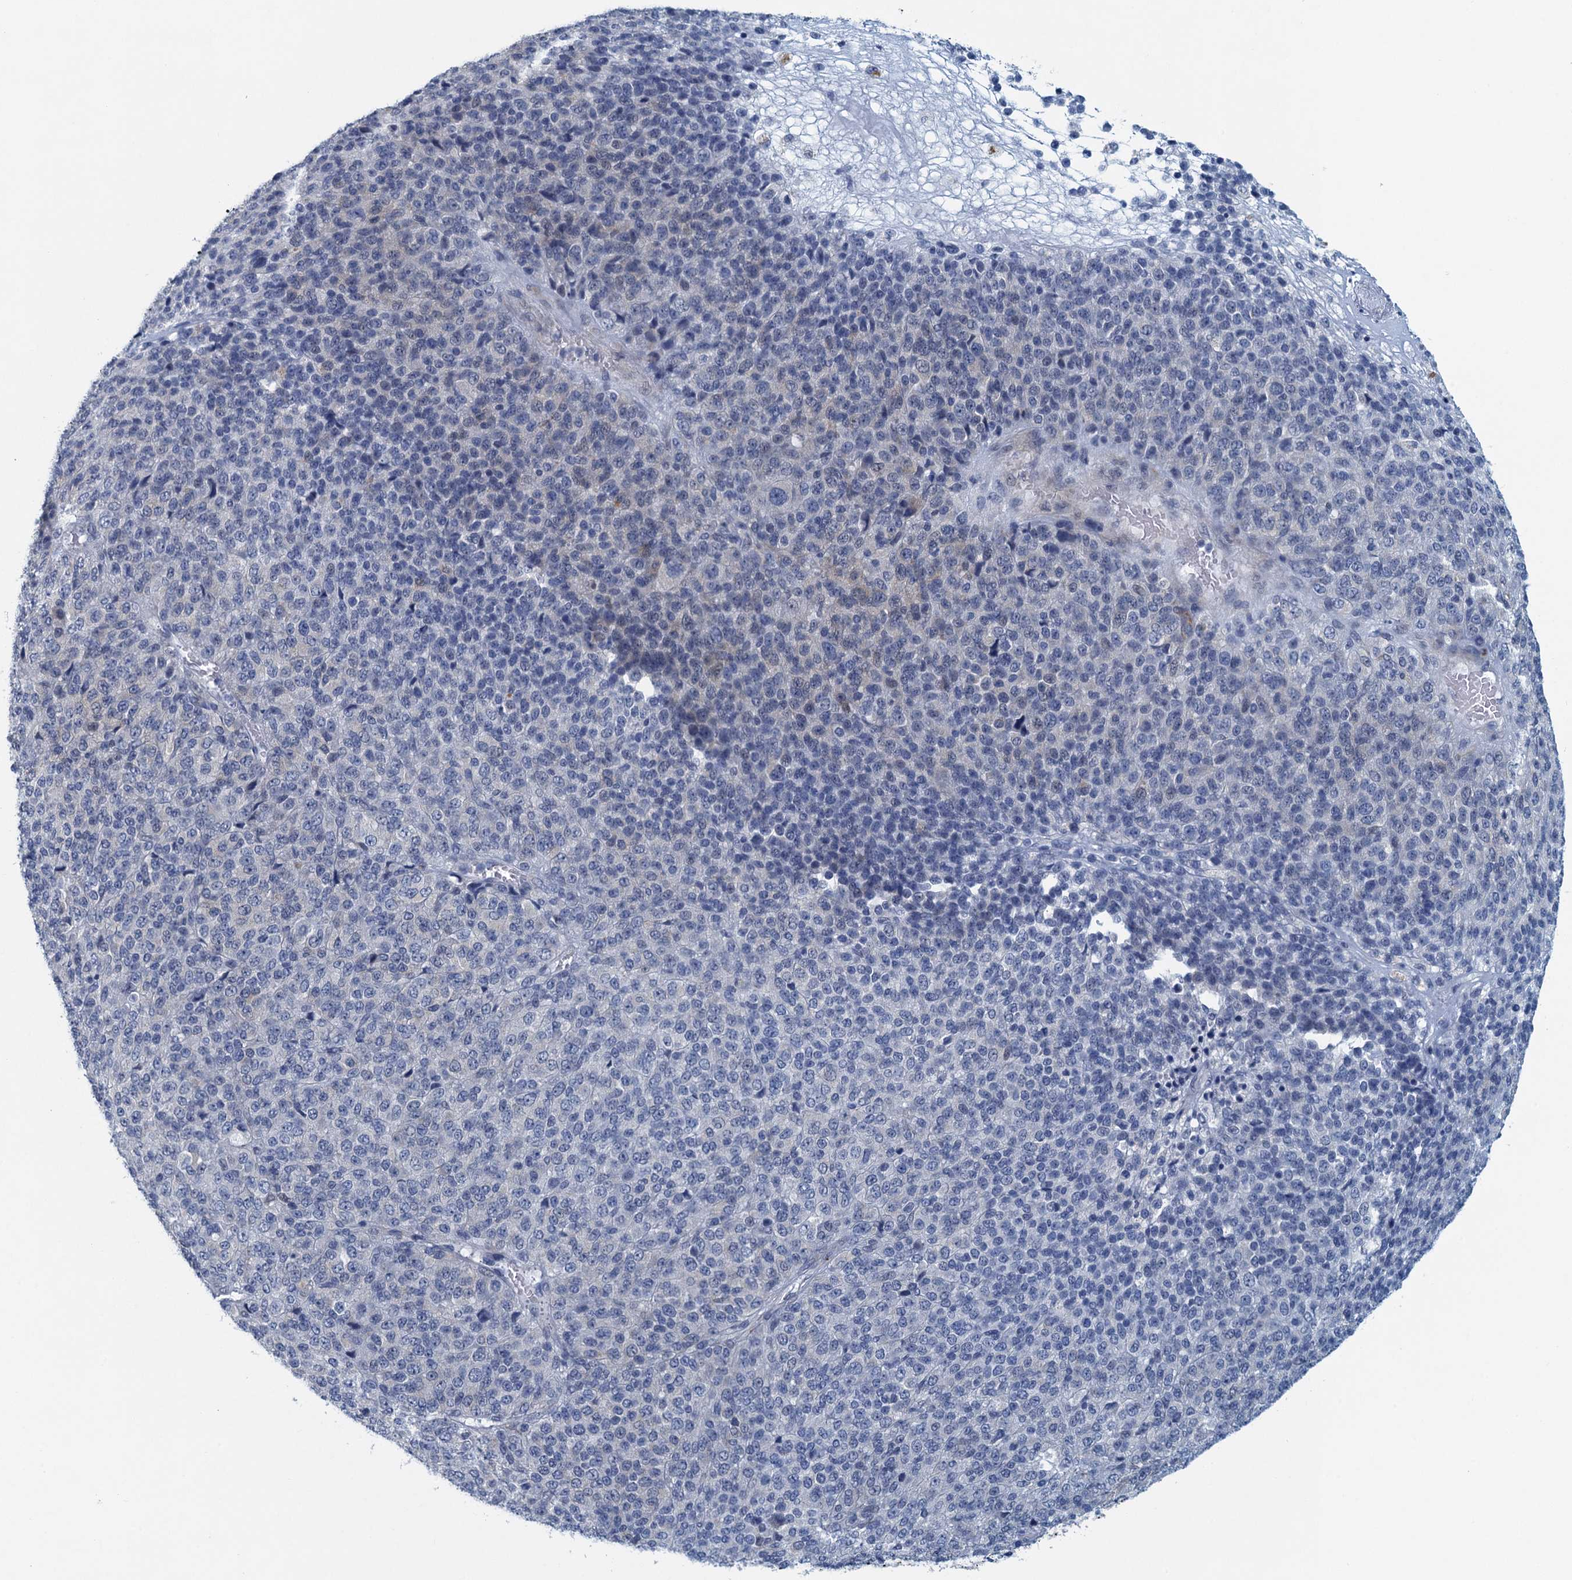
{"staining": {"intensity": "negative", "quantity": "none", "location": "none"}, "tissue": "melanoma", "cell_type": "Tumor cells", "image_type": "cancer", "snomed": [{"axis": "morphology", "description": "Malignant melanoma, Metastatic site"}, {"axis": "topography", "description": "Brain"}], "caption": "Immunohistochemistry (IHC) histopathology image of neoplastic tissue: malignant melanoma (metastatic site) stained with DAB demonstrates no significant protein expression in tumor cells. (Stains: DAB (3,3'-diaminobenzidine) immunohistochemistry (IHC) with hematoxylin counter stain, Microscopy: brightfield microscopy at high magnification).", "gene": "ENSG00000131152", "patient": {"sex": "female", "age": 56}}